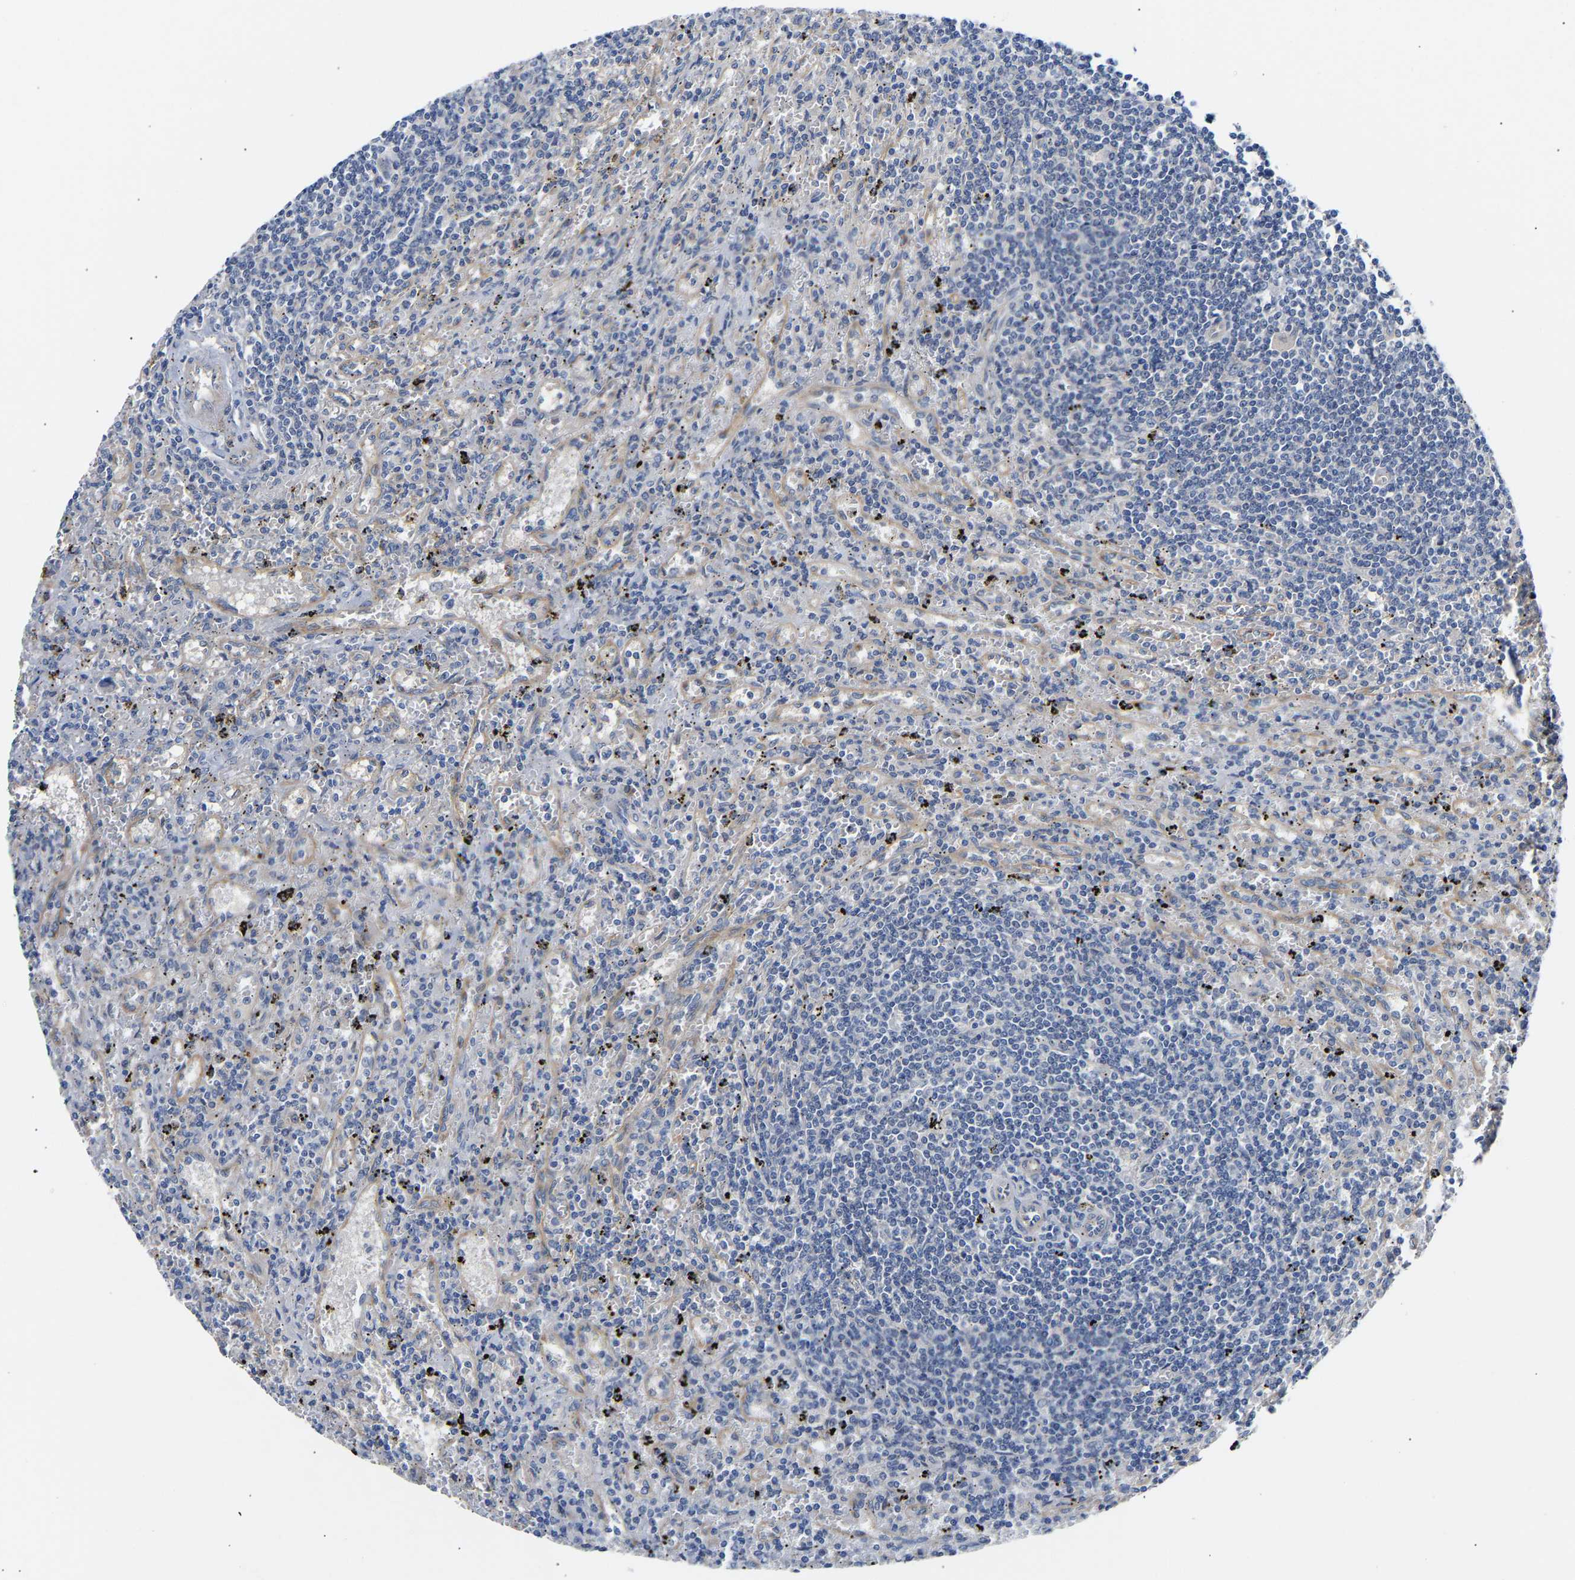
{"staining": {"intensity": "negative", "quantity": "none", "location": "none"}, "tissue": "lymphoma", "cell_type": "Tumor cells", "image_type": "cancer", "snomed": [{"axis": "morphology", "description": "Malignant lymphoma, non-Hodgkin's type, Low grade"}, {"axis": "topography", "description": "Spleen"}], "caption": "This histopathology image is of lymphoma stained with immunohistochemistry to label a protein in brown with the nuclei are counter-stained blue. There is no positivity in tumor cells. (Brightfield microscopy of DAB (3,3'-diaminobenzidine) immunohistochemistry at high magnification).", "gene": "KASH5", "patient": {"sex": "male", "age": 76}}